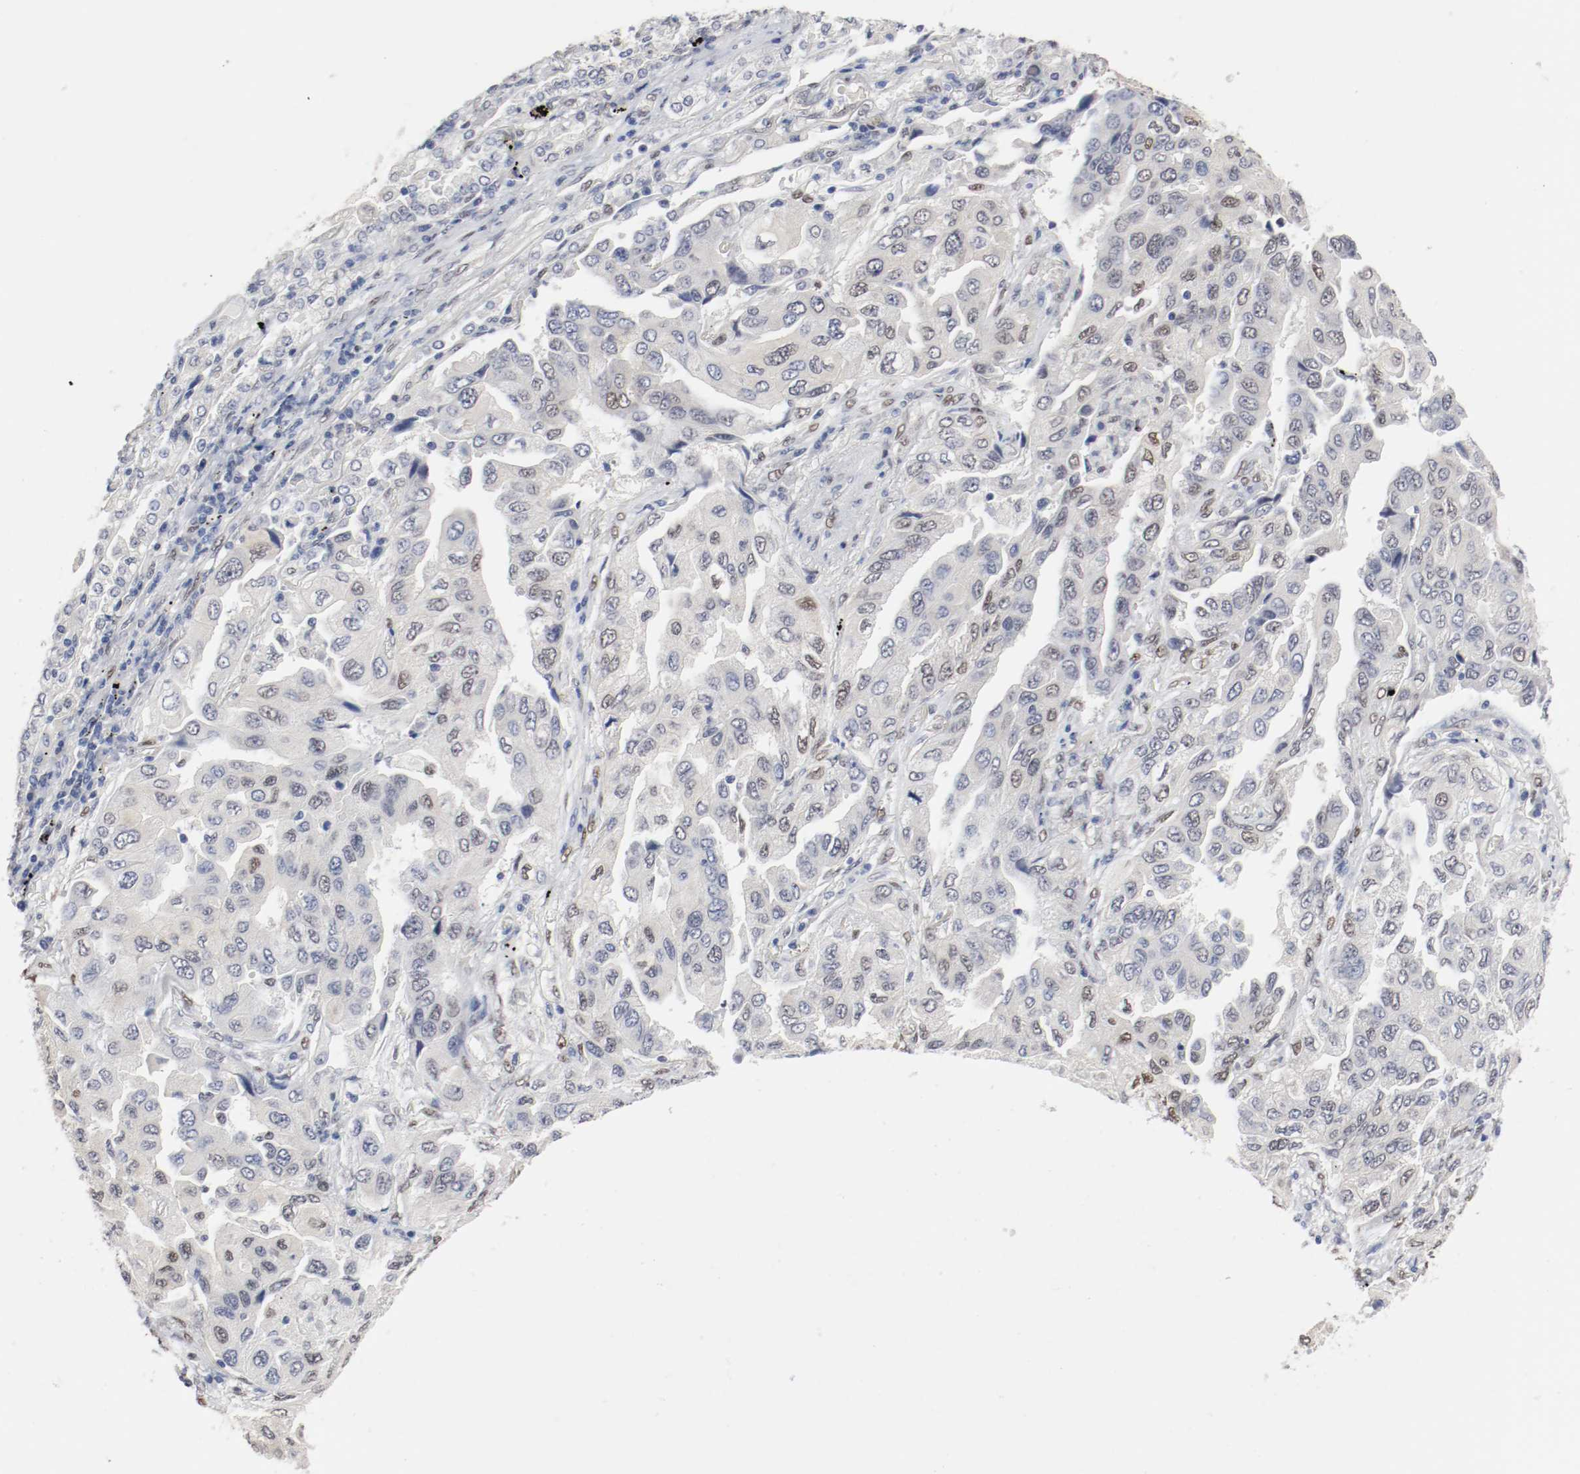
{"staining": {"intensity": "moderate", "quantity": "25%-75%", "location": "nuclear"}, "tissue": "lung cancer", "cell_type": "Tumor cells", "image_type": "cancer", "snomed": [{"axis": "morphology", "description": "Adenocarcinoma, NOS"}, {"axis": "topography", "description": "Lung"}], "caption": "Protein expression analysis of human lung cancer (adenocarcinoma) reveals moderate nuclear positivity in about 25%-75% of tumor cells.", "gene": "FOSL2", "patient": {"sex": "female", "age": 65}}